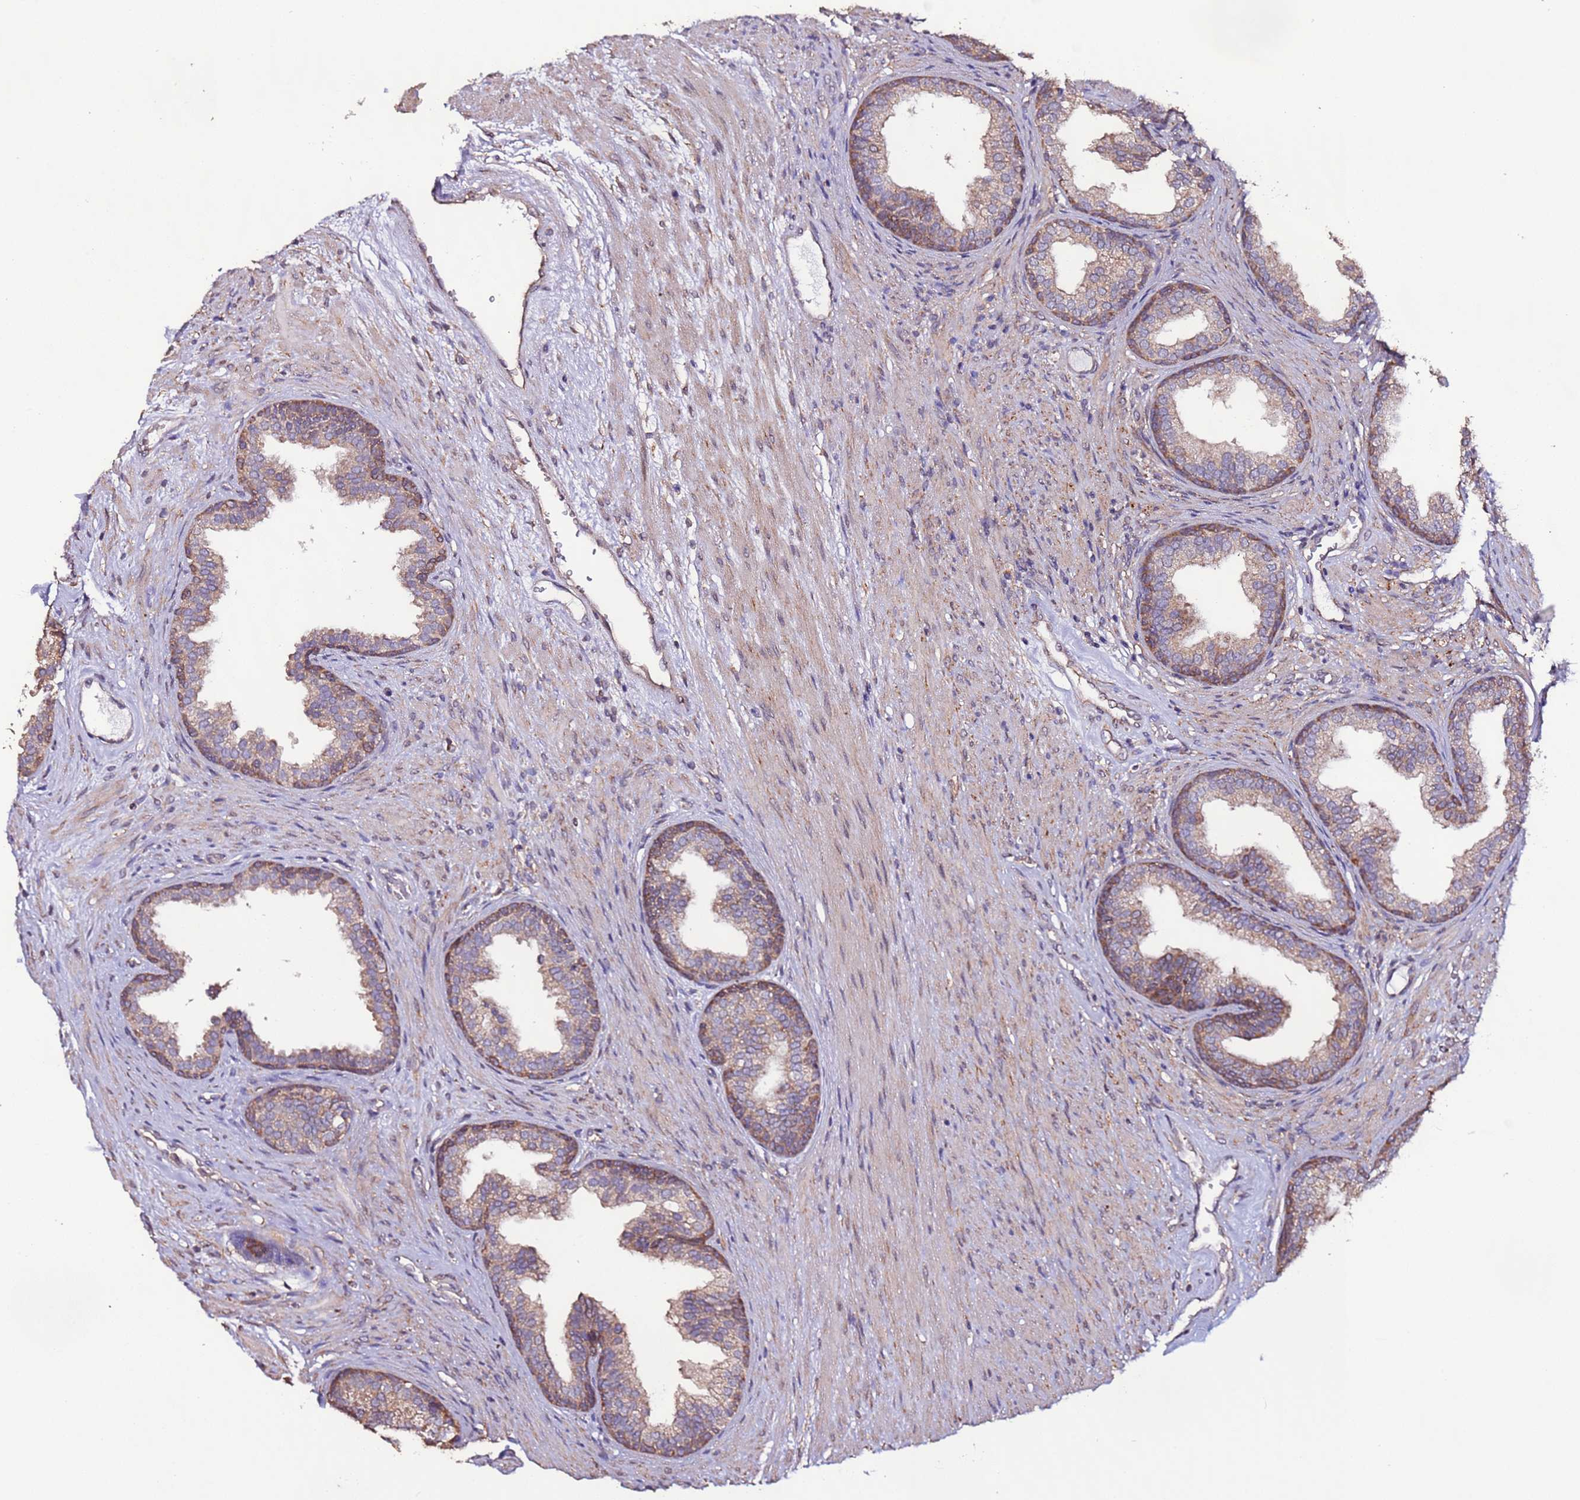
{"staining": {"intensity": "moderate", "quantity": "25%-75%", "location": "cytoplasmic/membranous"}, "tissue": "prostate", "cell_type": "Glandular cells", "image_type": "normal", "snomed": [{"axis": "morphology", "description": "Normal tissue, NOS"}, {"axis": "topography", "description": "Prostate"}], "caption": "Immunohistochemistry (IHC) of normal human prostate demonstrates medium levels of moderate cytoplasmic/membranous staining in approximately 25%-75% of glandular cells. (IHC, brightfield microscopy, high magnification).", "gene": "SLC41A3", "patient": {"sex": "male", "age": 76}}